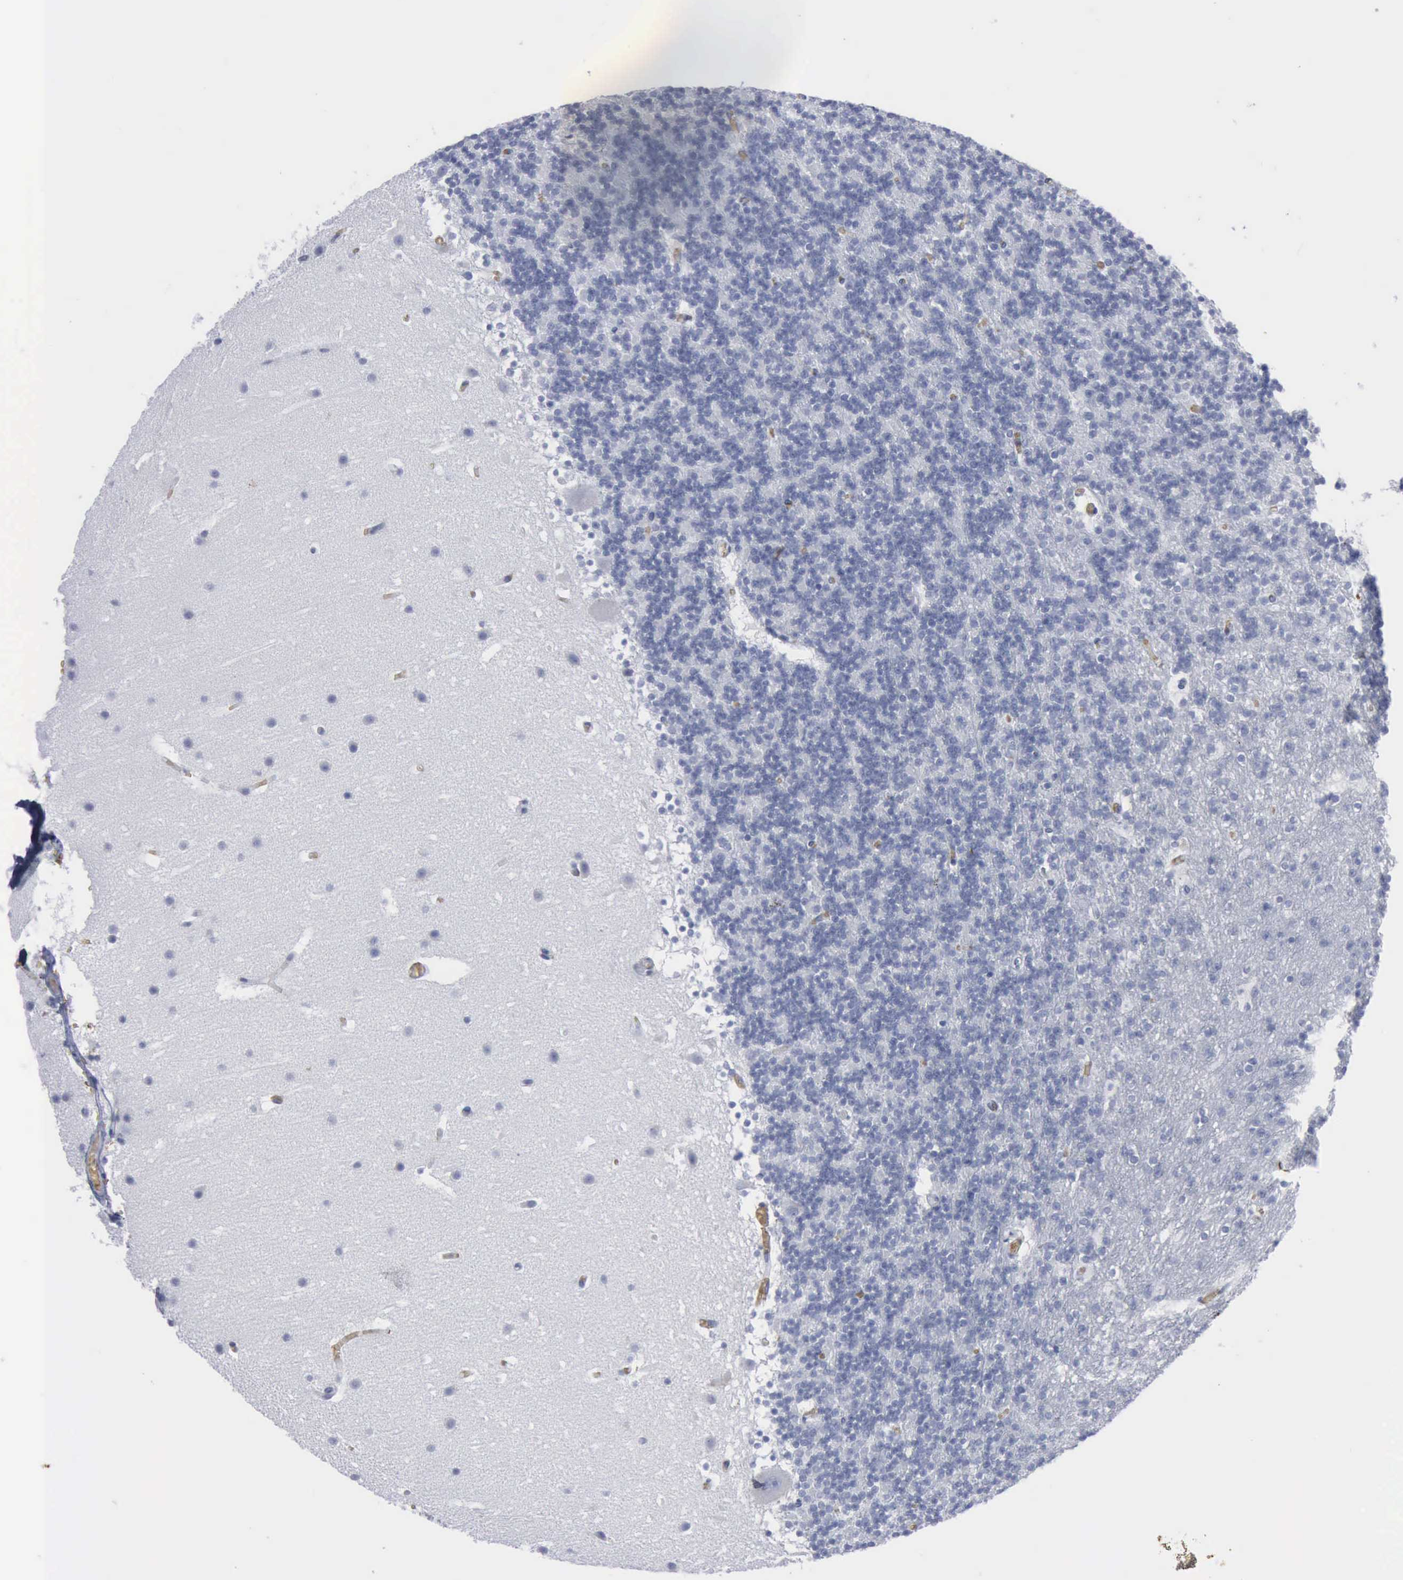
{"staining": {"intensity": "negative", "quantity": "none", "location": "none"}, "tissue": "cerebellum", "cell_type": "Cells in granular layer", "image_type": "normal", "snomed": [{"axis": "morphology", "description": "Normal tissue, NOS"}, {"axis": "topography", "description": "Cerebellum"}], "caption": "Micrograph shows no significant protein staining in cells in granular layer of unremarkable cerebellum.", "gene": "TGFB1", "patient": {"sex": "male", "age": 45}}